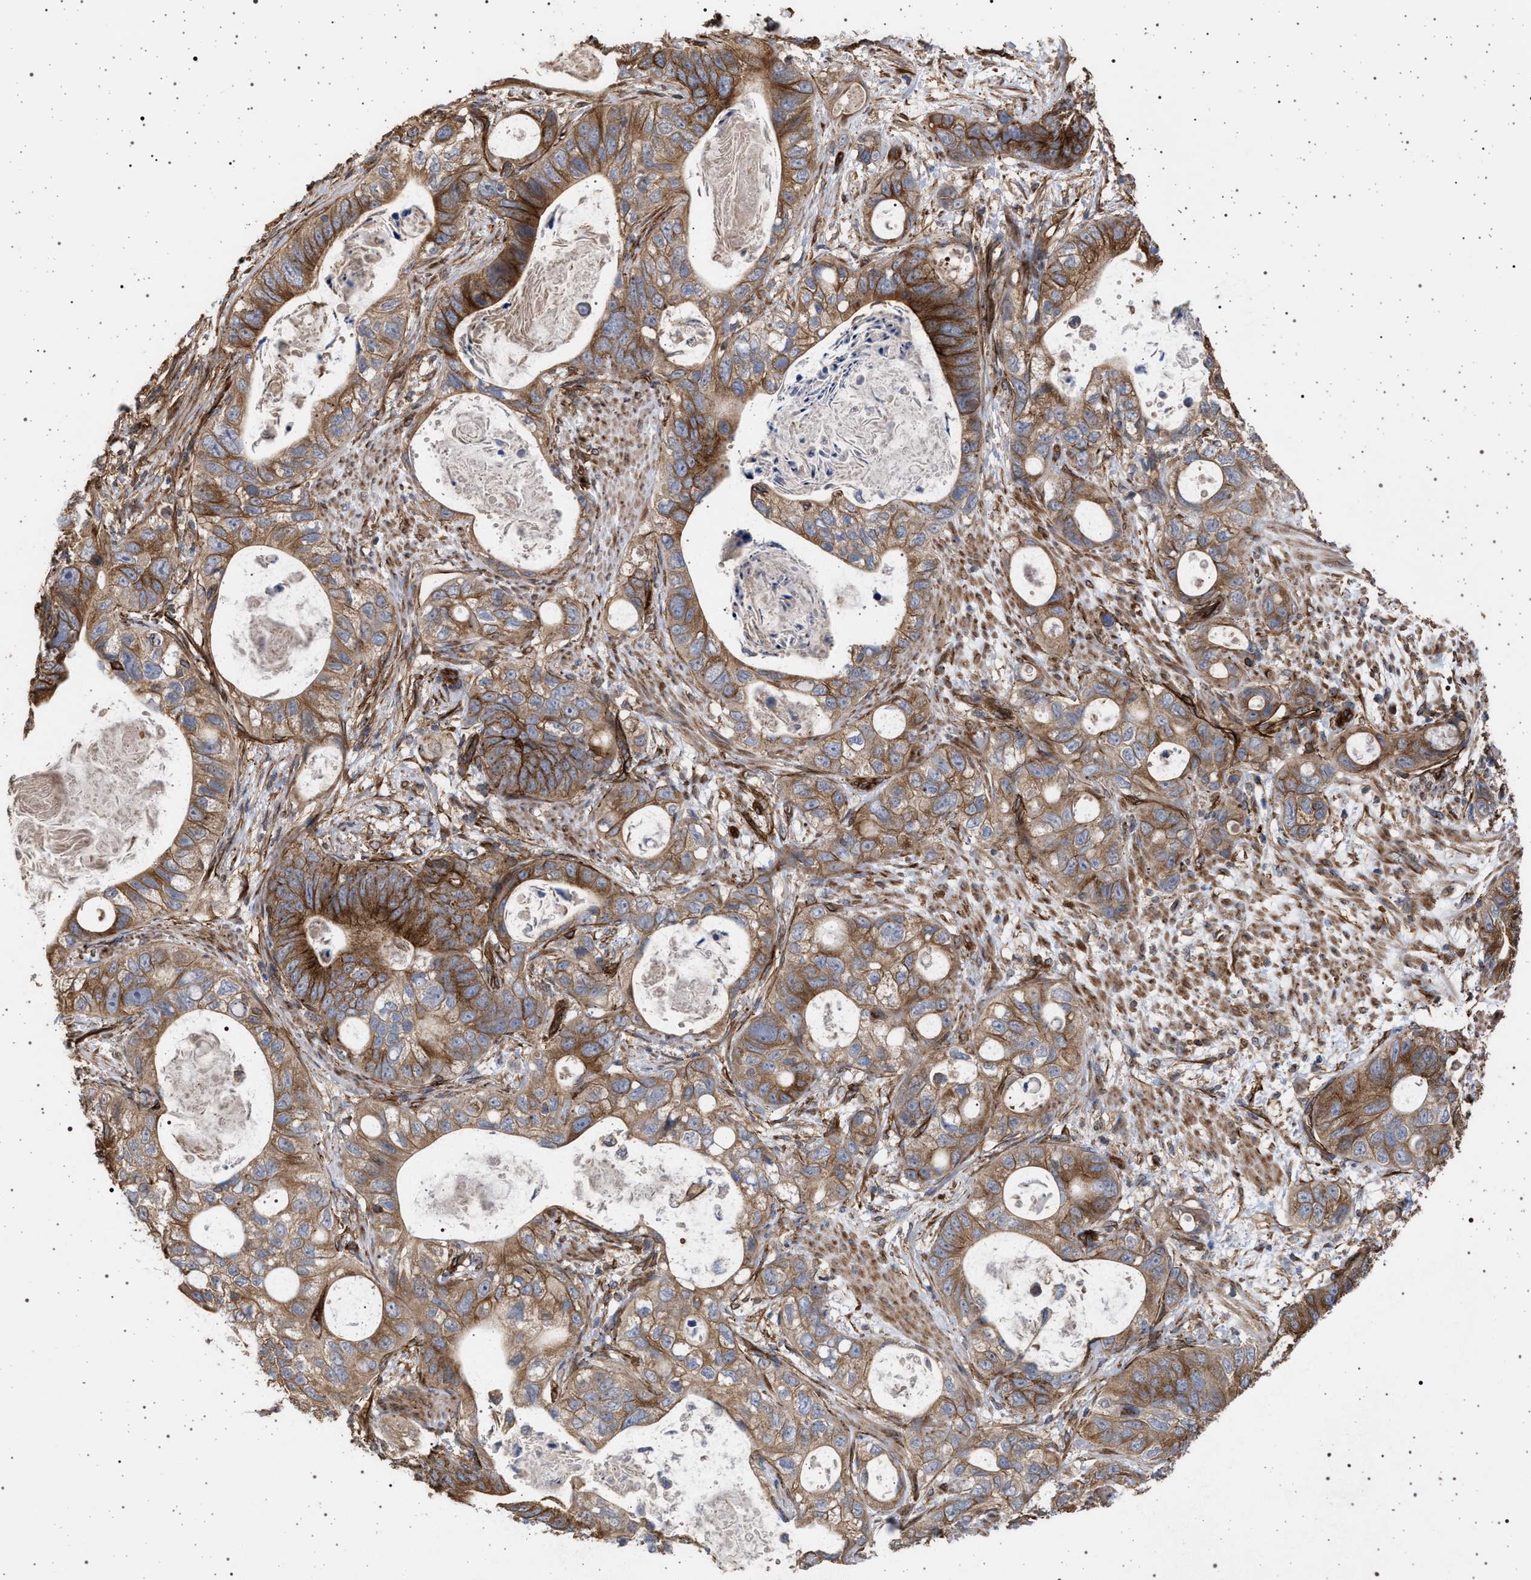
{"staining": {"intensity": "moderate", "quantity": ">75%", "location": "cytoplasmic/membranous"}, "tissue": "stomach cancer", "cell_type": "Tumor cells", "image_type": "cancer", "snomed": [{"axis": "morphology", "description": "Normal tissue, NOS"}, {"axis": "morphology", "description": "Adenocarcinoma, NOS"}, {"axis": "topography", "description": "Stomach"}], "caption": "Immunohistochemical staining of stomach cancer exhibits medium levels of moderate cytoplasmic/membranous staining in about >75% of tumor cells. (Brightfield microscopy of DAB IHC at high magnification).", "gene": "IFT20", "patient": {"sex": "female", "age": 89}}